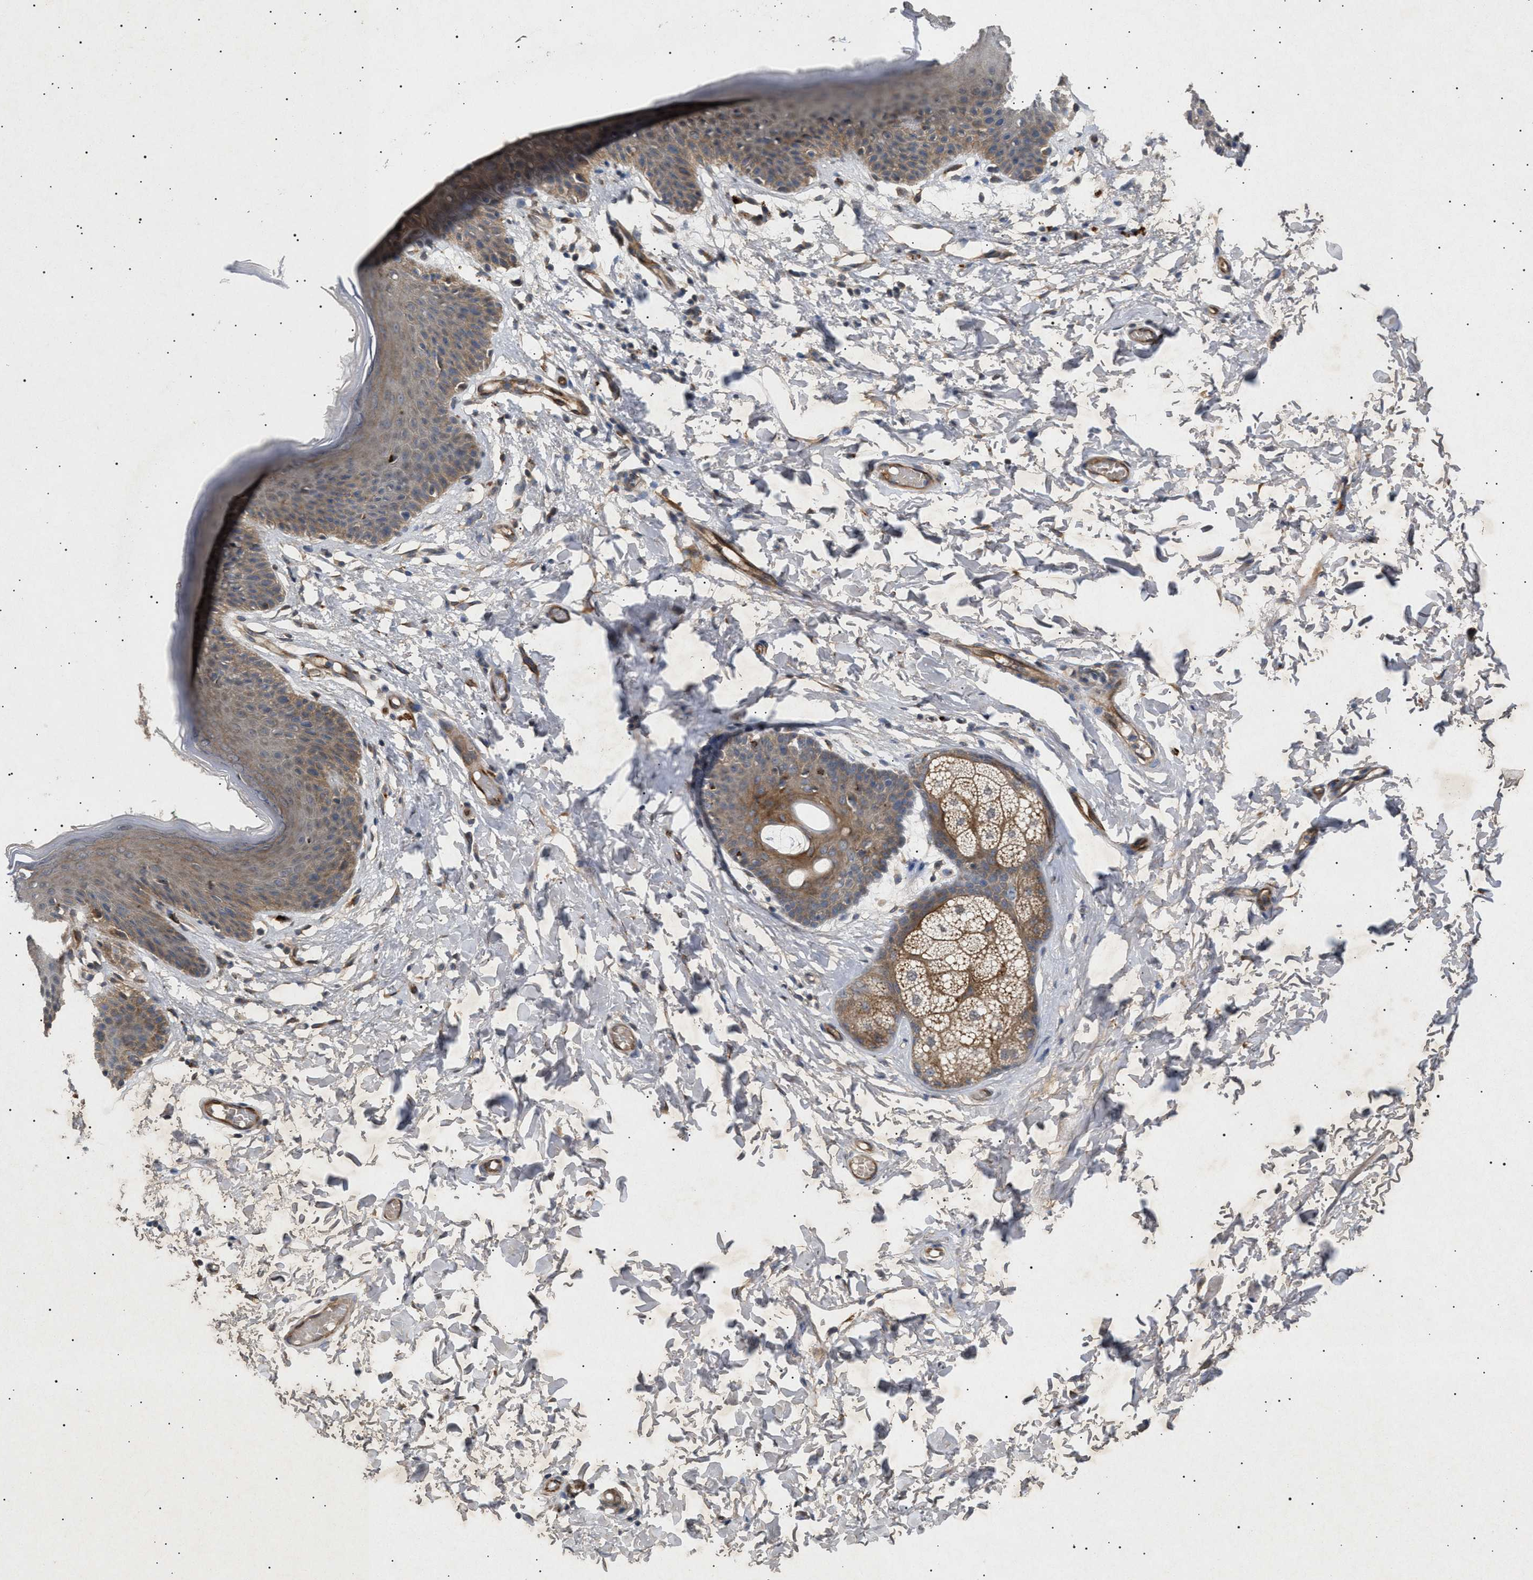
{"staining": {"intensity": "moderate", "quantity": ">75%", "location": "cytoplasmic/membranous"}, "tissue": "skin", "cell_type": "Epidermal cells", "image_type": "normal", "snomed": [{"axis": "morphology", "description": "Normal tissue, NOS"}, {"axis": "topography", "description": "Vulva"}], "caption": "Skin stained for a protein (brown) displays moderate cytoplasmic/membranous positive expression in about >75% of epidermal cells.", "gene": "SIRT5", "patient": {"sex": "female", "age": 66}}